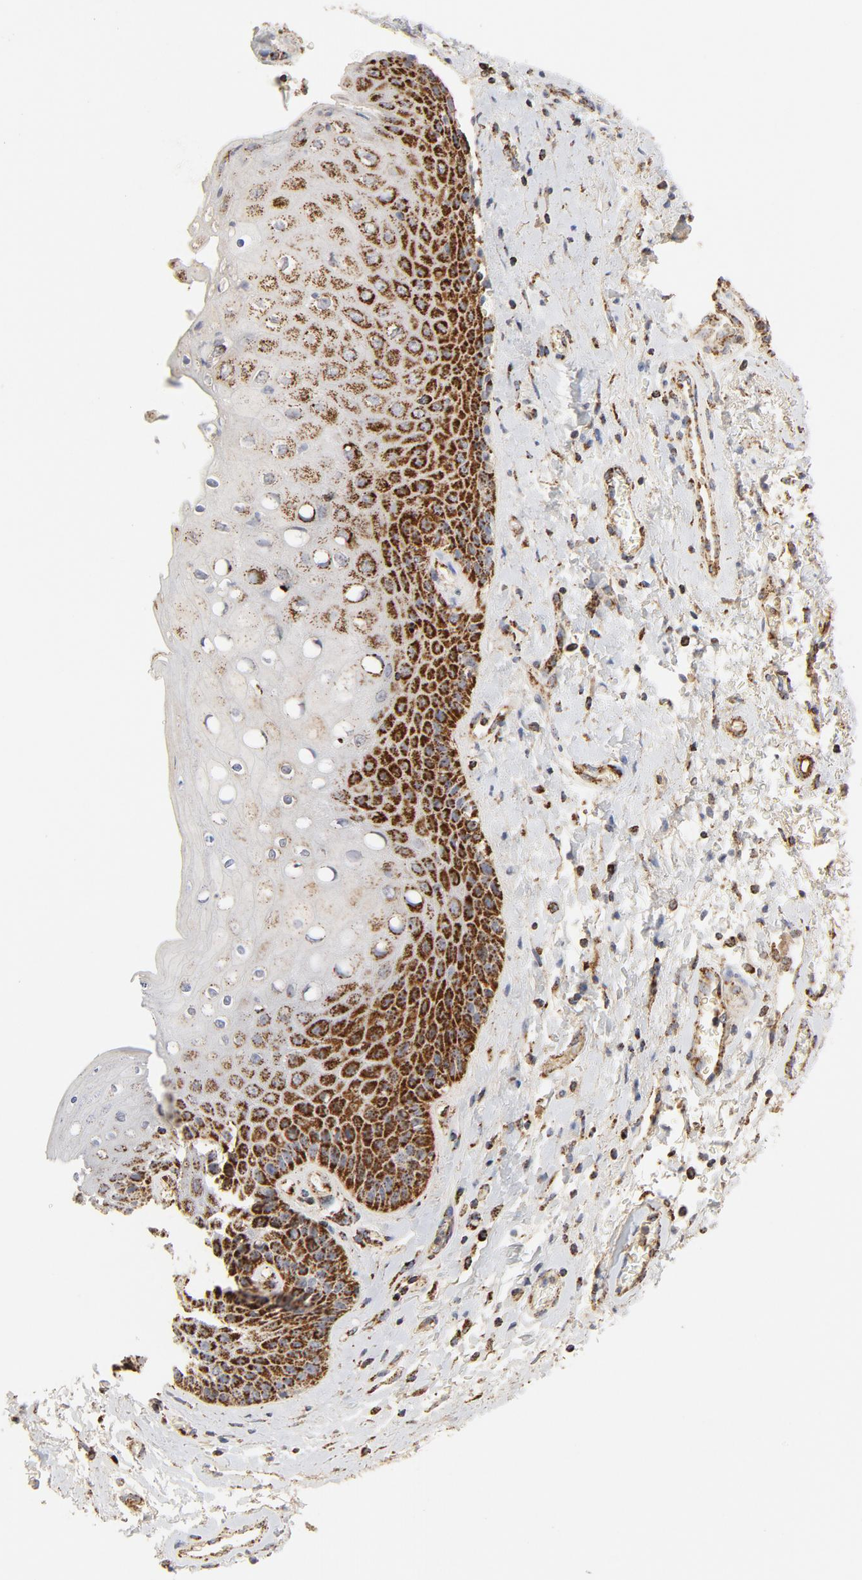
{"staining": {"intensity": "strong", "quantity": "25%-75%", "location": "cytoplasmic/membranous"}, "tissue": "skin", "cell_type": "Epidermal cells", "image_type": "normal", "snomed": [{"axis": "morphology", "description": "Normal tissue, NOS"}, {"axis": "topography", "description": "Anal"}], "caption": "An image of human skin stained for a protein displays strong cytoplasmic/membranous brown staining in epidermal cells. (IHC, brightfield microscopy, high magnification).", "gene": "PCNX4", "patient": {"sex": "female", "age": 46}}